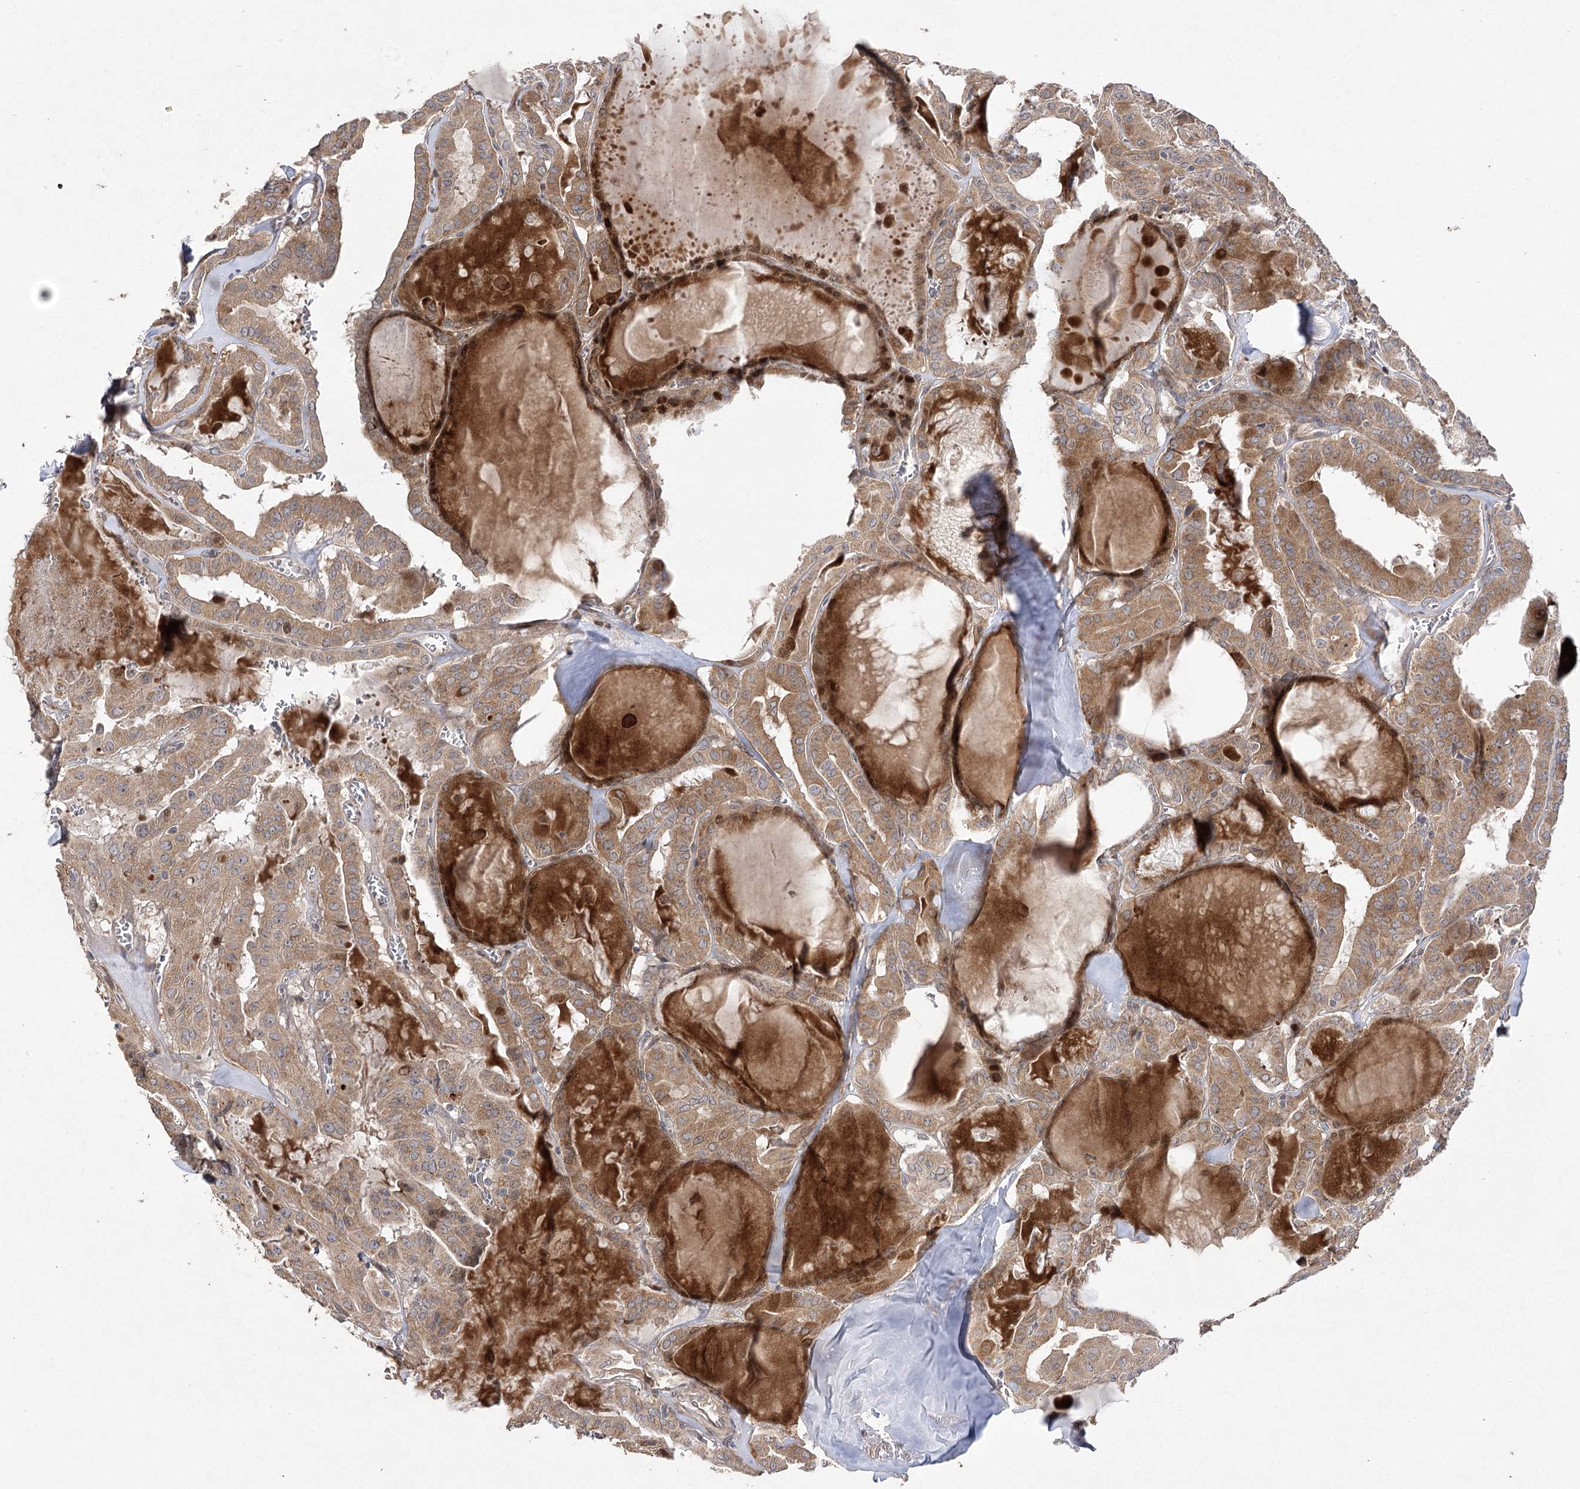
{"staining": {"intensity": "moderate", "quantity": ">75%", "location": "cytoplasmic/membranous"}, "tissue": "thyroid cancer", "cell_type": "Tumor cells", "image_type": "cancer", "snomed": [{"axis": "morphology", "description": "Papillary adenocarcinoma, NOS"}, {"axis": "topography", "description": "Thyroid gland"}], "caption": "IHC micrograph of neoplastic tissue: thyroid papillary adenocarcinoma stained using IHC demonstrates medium levels of moderate protein expression localized specifically in the cytoplasmic/membranous of tumor cells, appearing as a cytoplasmic/membranous brown color.", "gene": "OBSL1", "patient": {"sex": "male", "age": 52}}